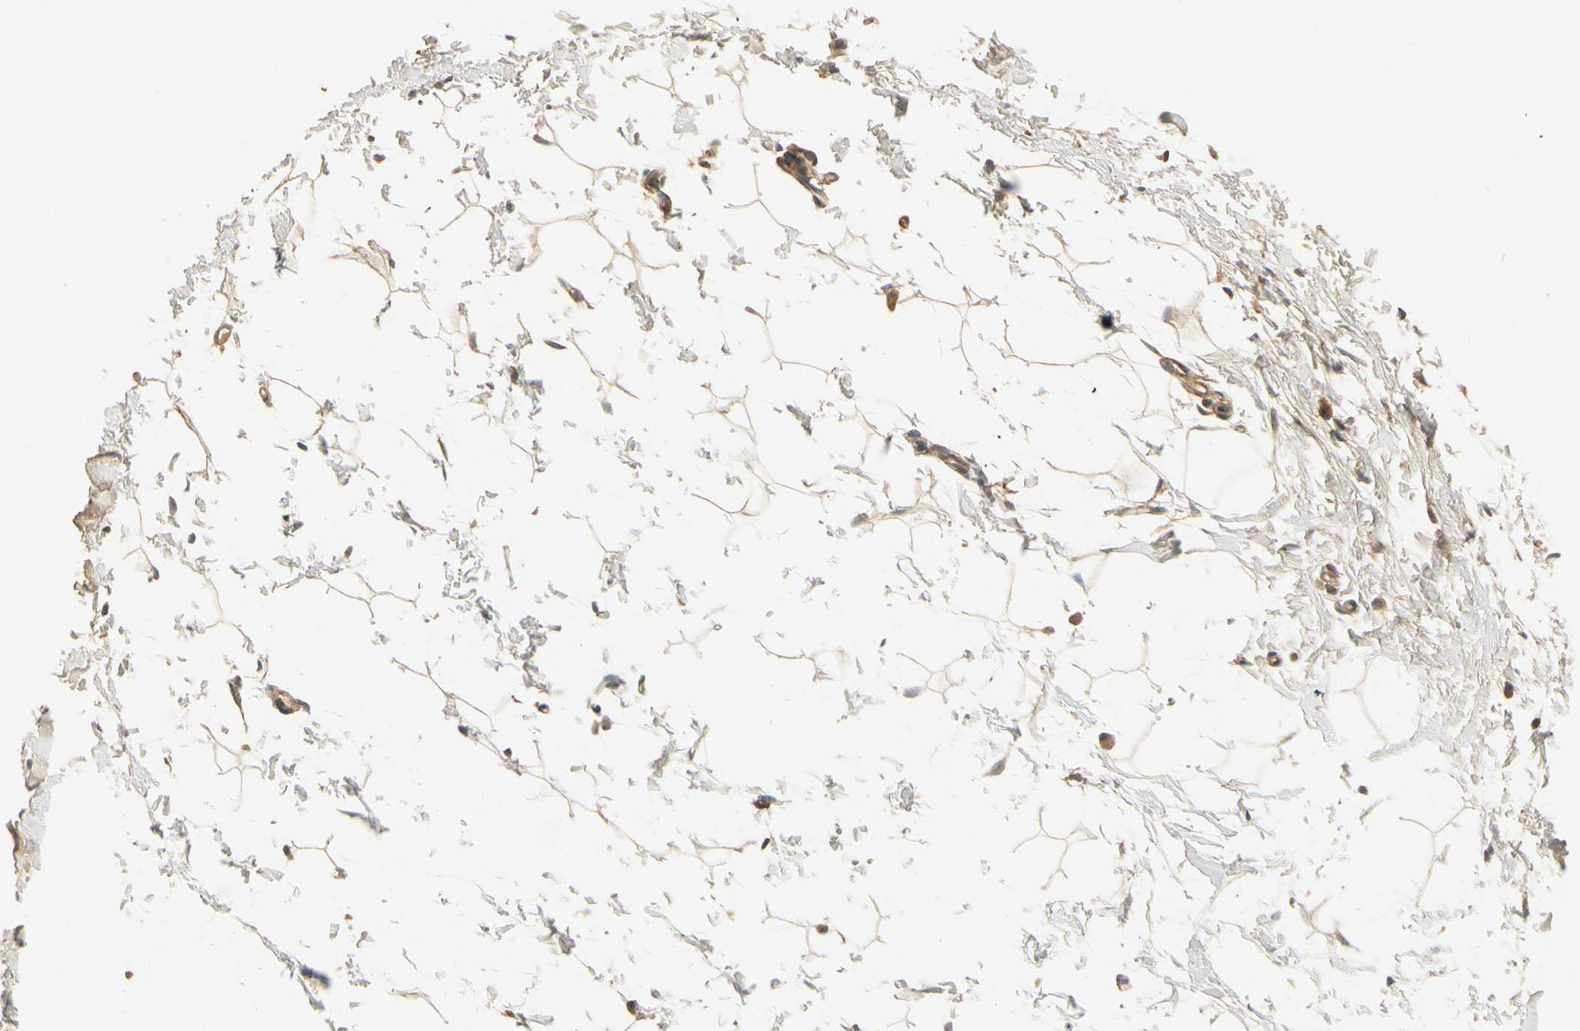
{"staining": {"intensity": "weak", "quantity": ">75%", "location": "cytoplasmic/membranous"}, "tissue": "adipose tissue", "cell_type": "Adipocytes", "image_type": "normal", "snomed": [{"axis": "morphology", "description": "Normal tissue, NOS"}, {"axis": "topography", "description": "Breast"}], "caption": "Human adipose tissue stained for a protein (brown) exhibits weak cytoplasmic/membranous positive positivity in about >75% of adipocytes.", "gene": "EPHB3", "patient": {"sex": "female", "age": 45}}